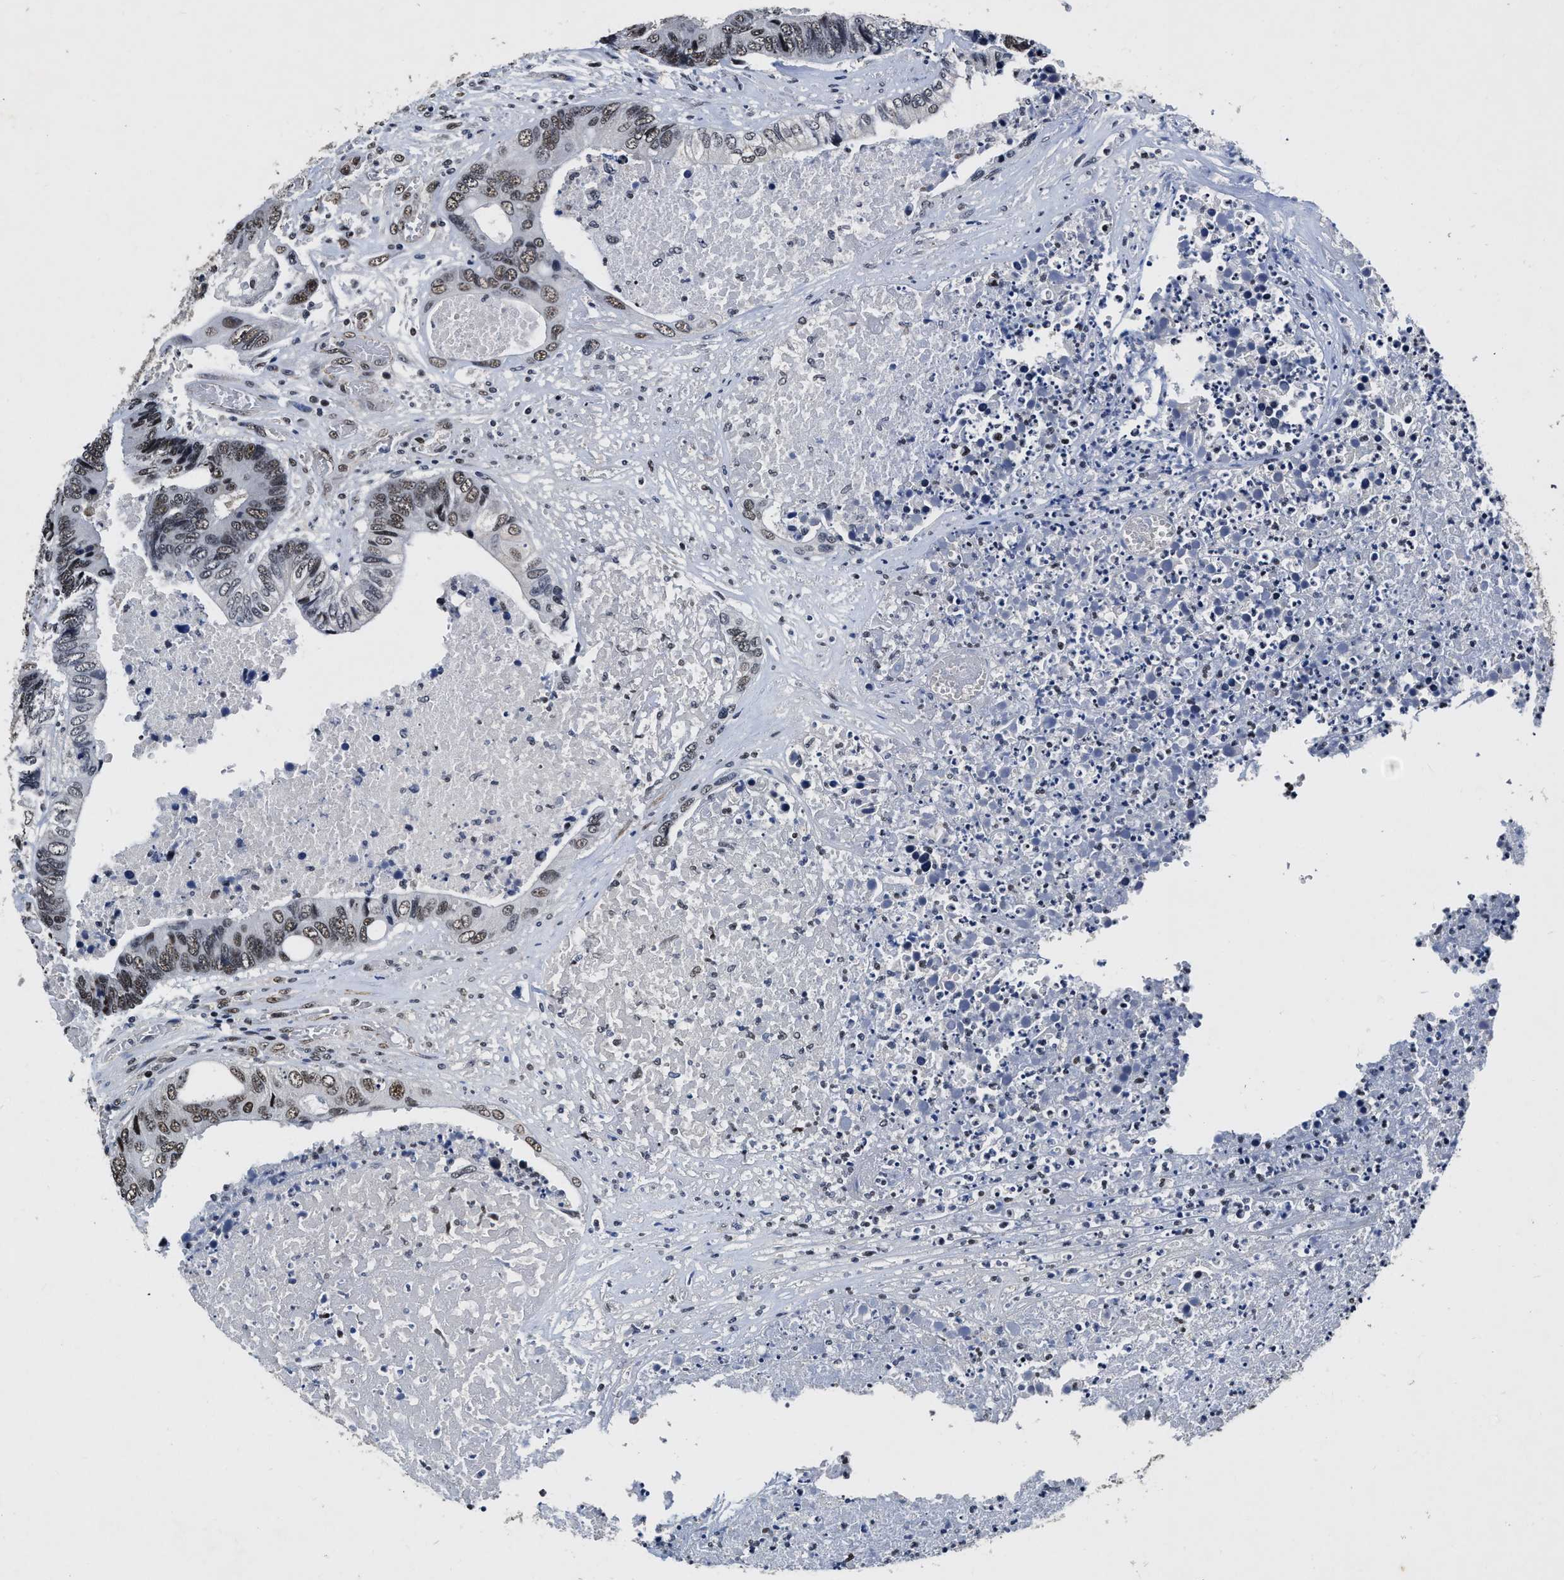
{"staining": {"intensity": "weak", "quantity": ">75%", "location": "nuclear"}, "tissue": "colorectal cancer", "cell_type": "Tumor cells", "image_type": "cancer", "snomed": [{"axis": "morphology", "description": "Adenocarcinoma, NOS"}, {"axis": "topography", "description": "Rectum"}], "caption": "A low amount of weak nuclear expression is seen in approximately >75% of tumor cells in colorectal cancer (adenocarcinoma) tissue.", "gene": "CCNE1", "patient": {"sex": "male", "age": 55}}